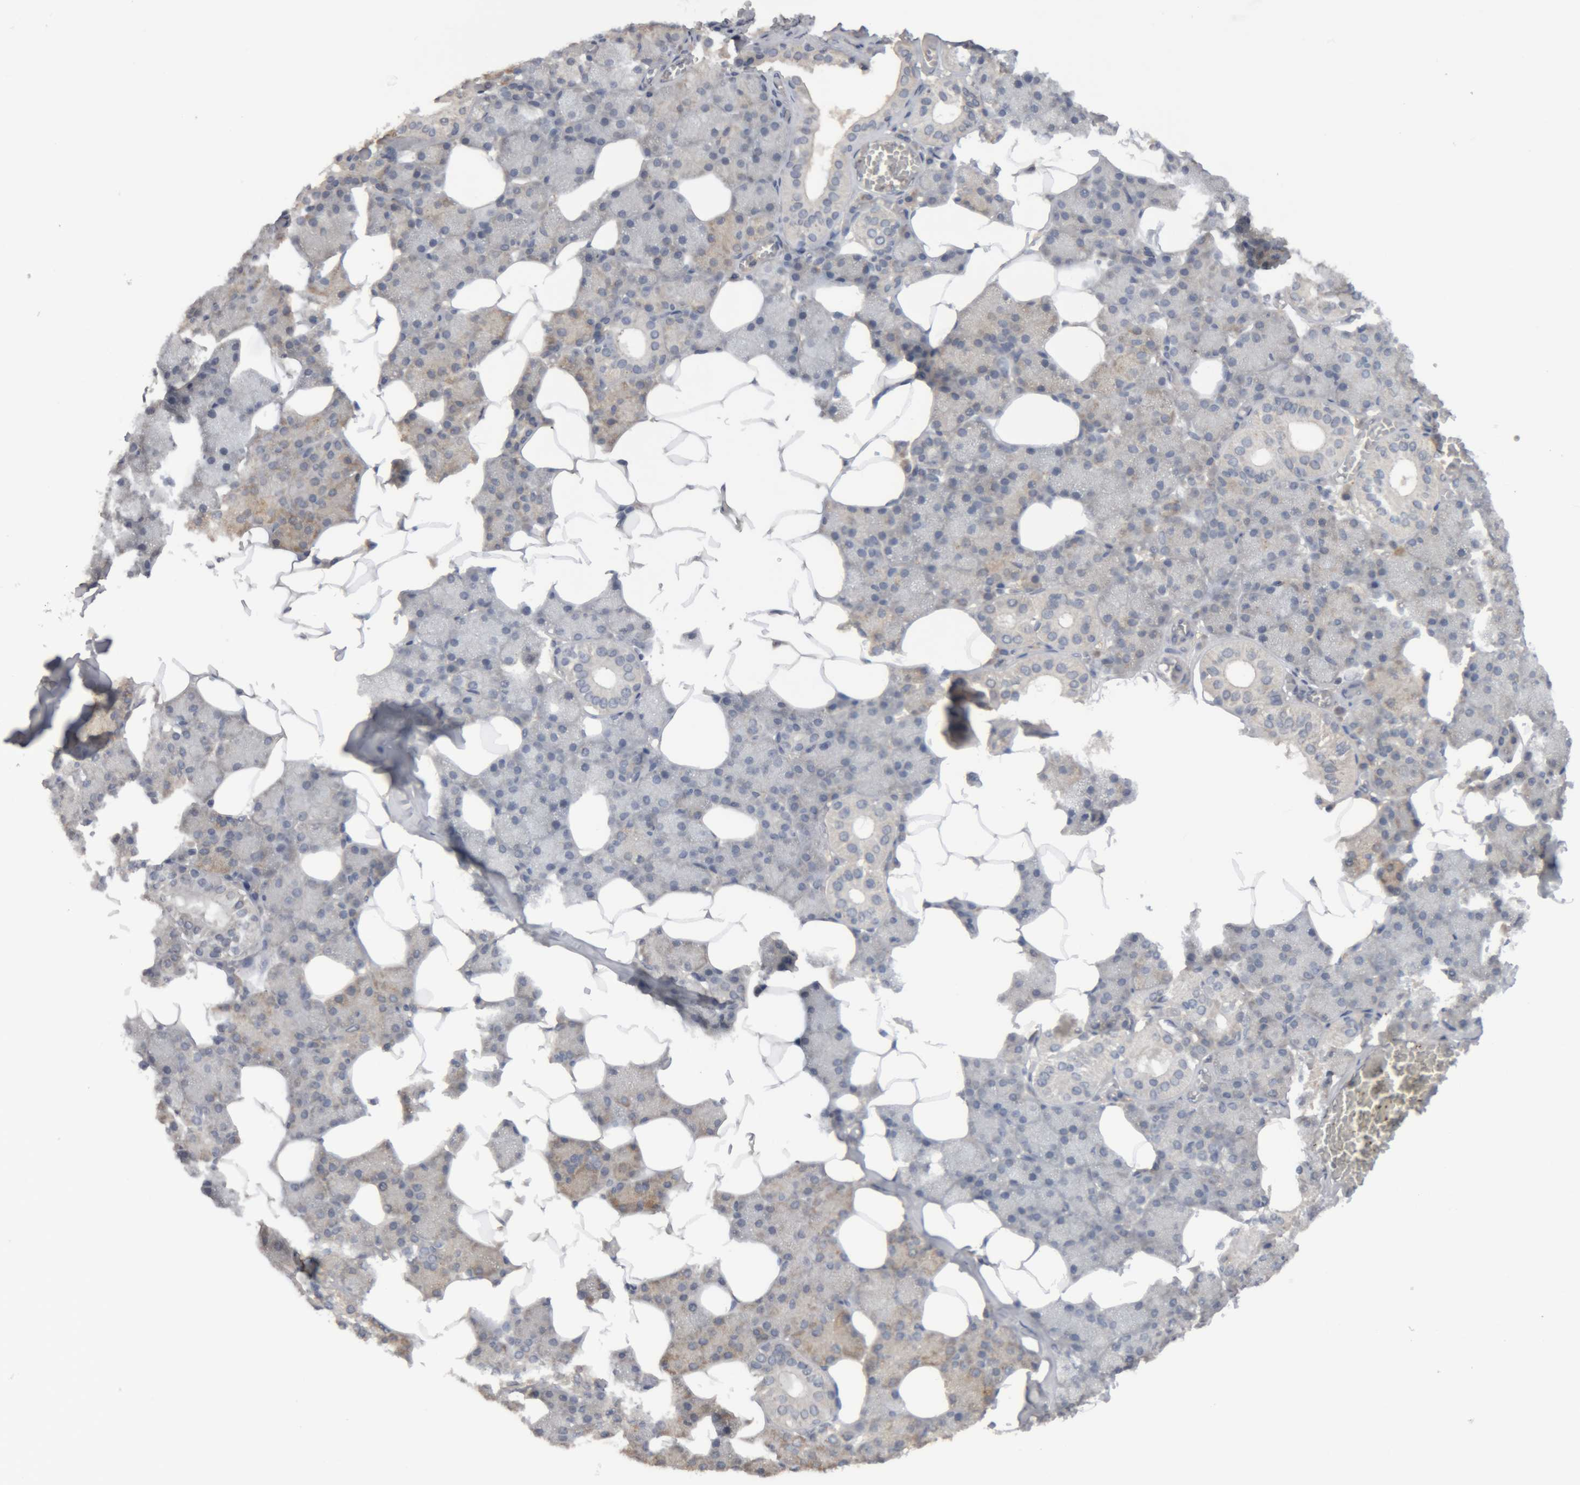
{"staining": {"intensity": "negative", "quantity": "none", "location": "none"}, "tissue": "salivary gland", "cell_type": "Glandular cells", "image_type": "normal", "snomed": [{"axis": "morphology", "description": "Normal tissue, NOS"}, {"axis": "topography", "description": "Salivary gland"}], "caption": "This histopathology image is of normal salivary gland stained with immunohistochemistry (IHC) to label a protein in brown with the nuclei are counter-stained blue. There is no staining in glandular cells. (Brightfield microscopy of DAB immunohistochemistry (IHC) at high magnification).", "gene": "TMED7", "patient": {"sex": "female", "age": 33}}